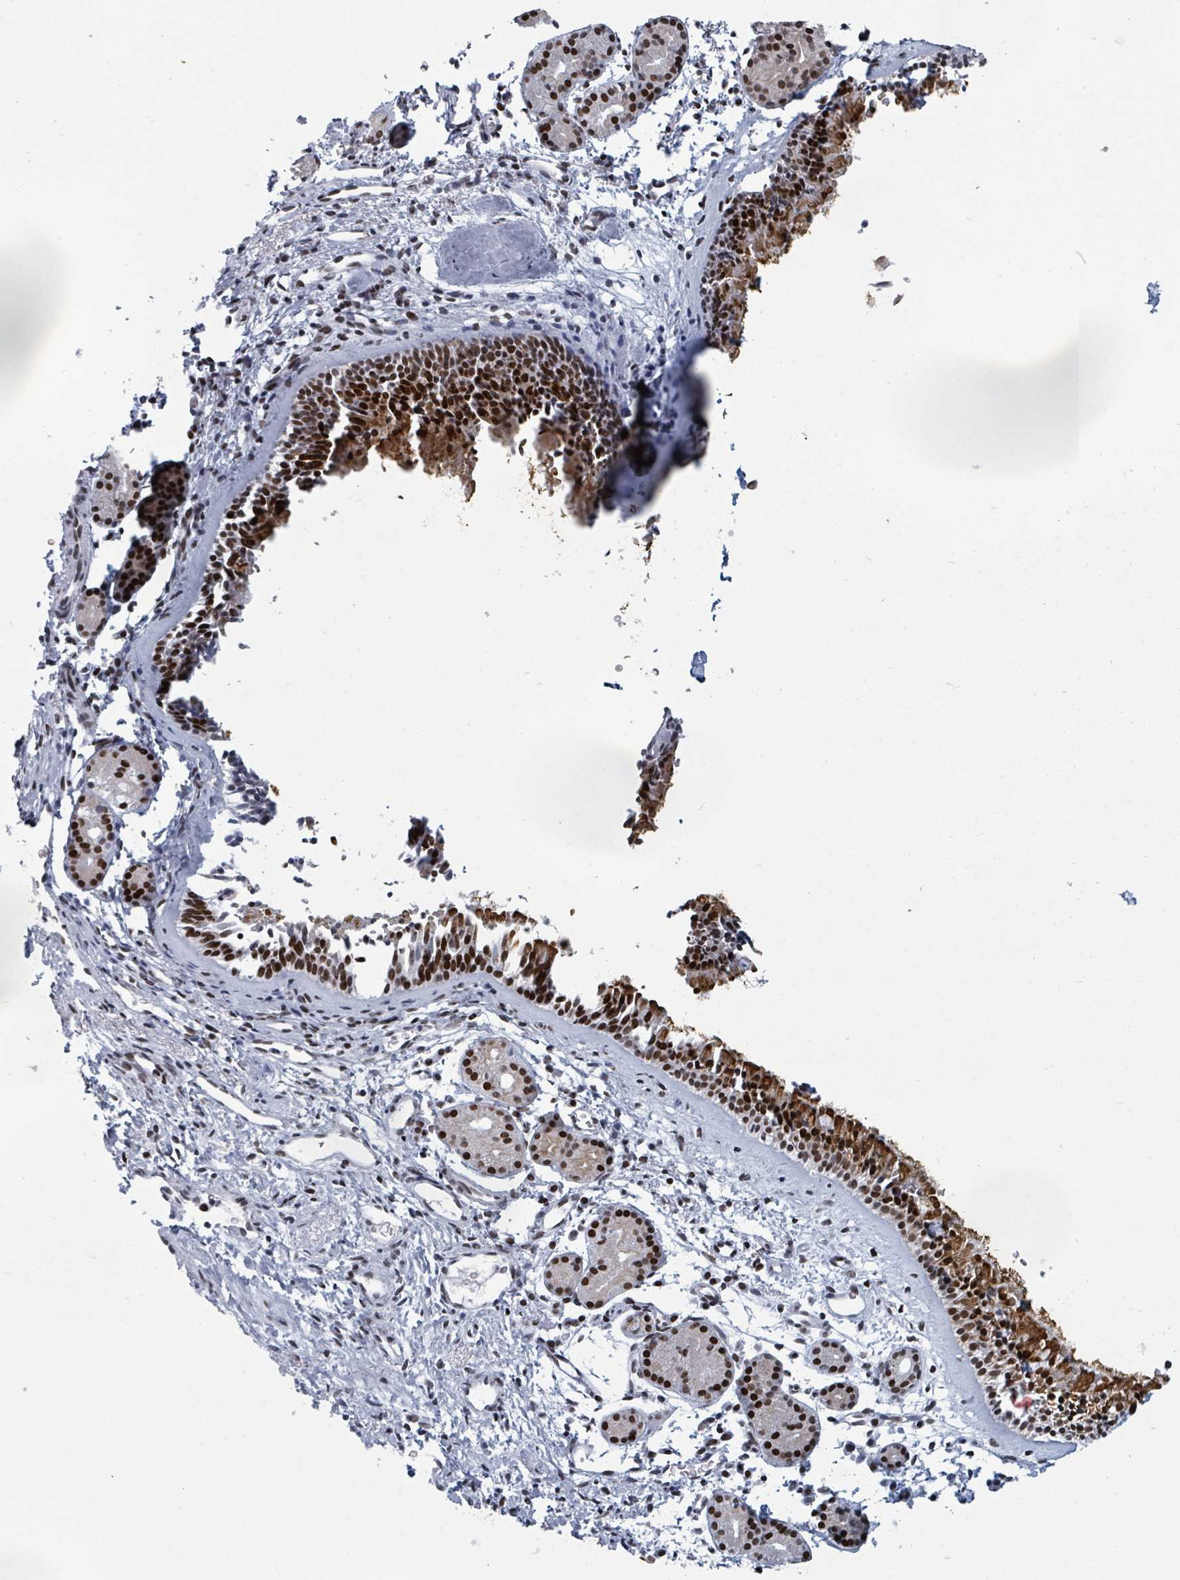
{"staining": {"intensity": "strong", "quantity": ">75%", "location": "nuclear"}, "tissue": "nasopharynx", "cell_type": "Respiratory epithelial cells", "image_type": "normal", "snomed": [{"axis": "morphology", "description": "Normal tissue, NOS"}, {"axis": "topography", "description": "Nasopharynx"}], "caption": "Nasopharynx was stained to show a protein in brown. There is high levels of strong nuclear expression in approximately >75% of respiratory epithelial cells.", "gene": "DHX16", "patient": {"sex": "male", "age": 82}}